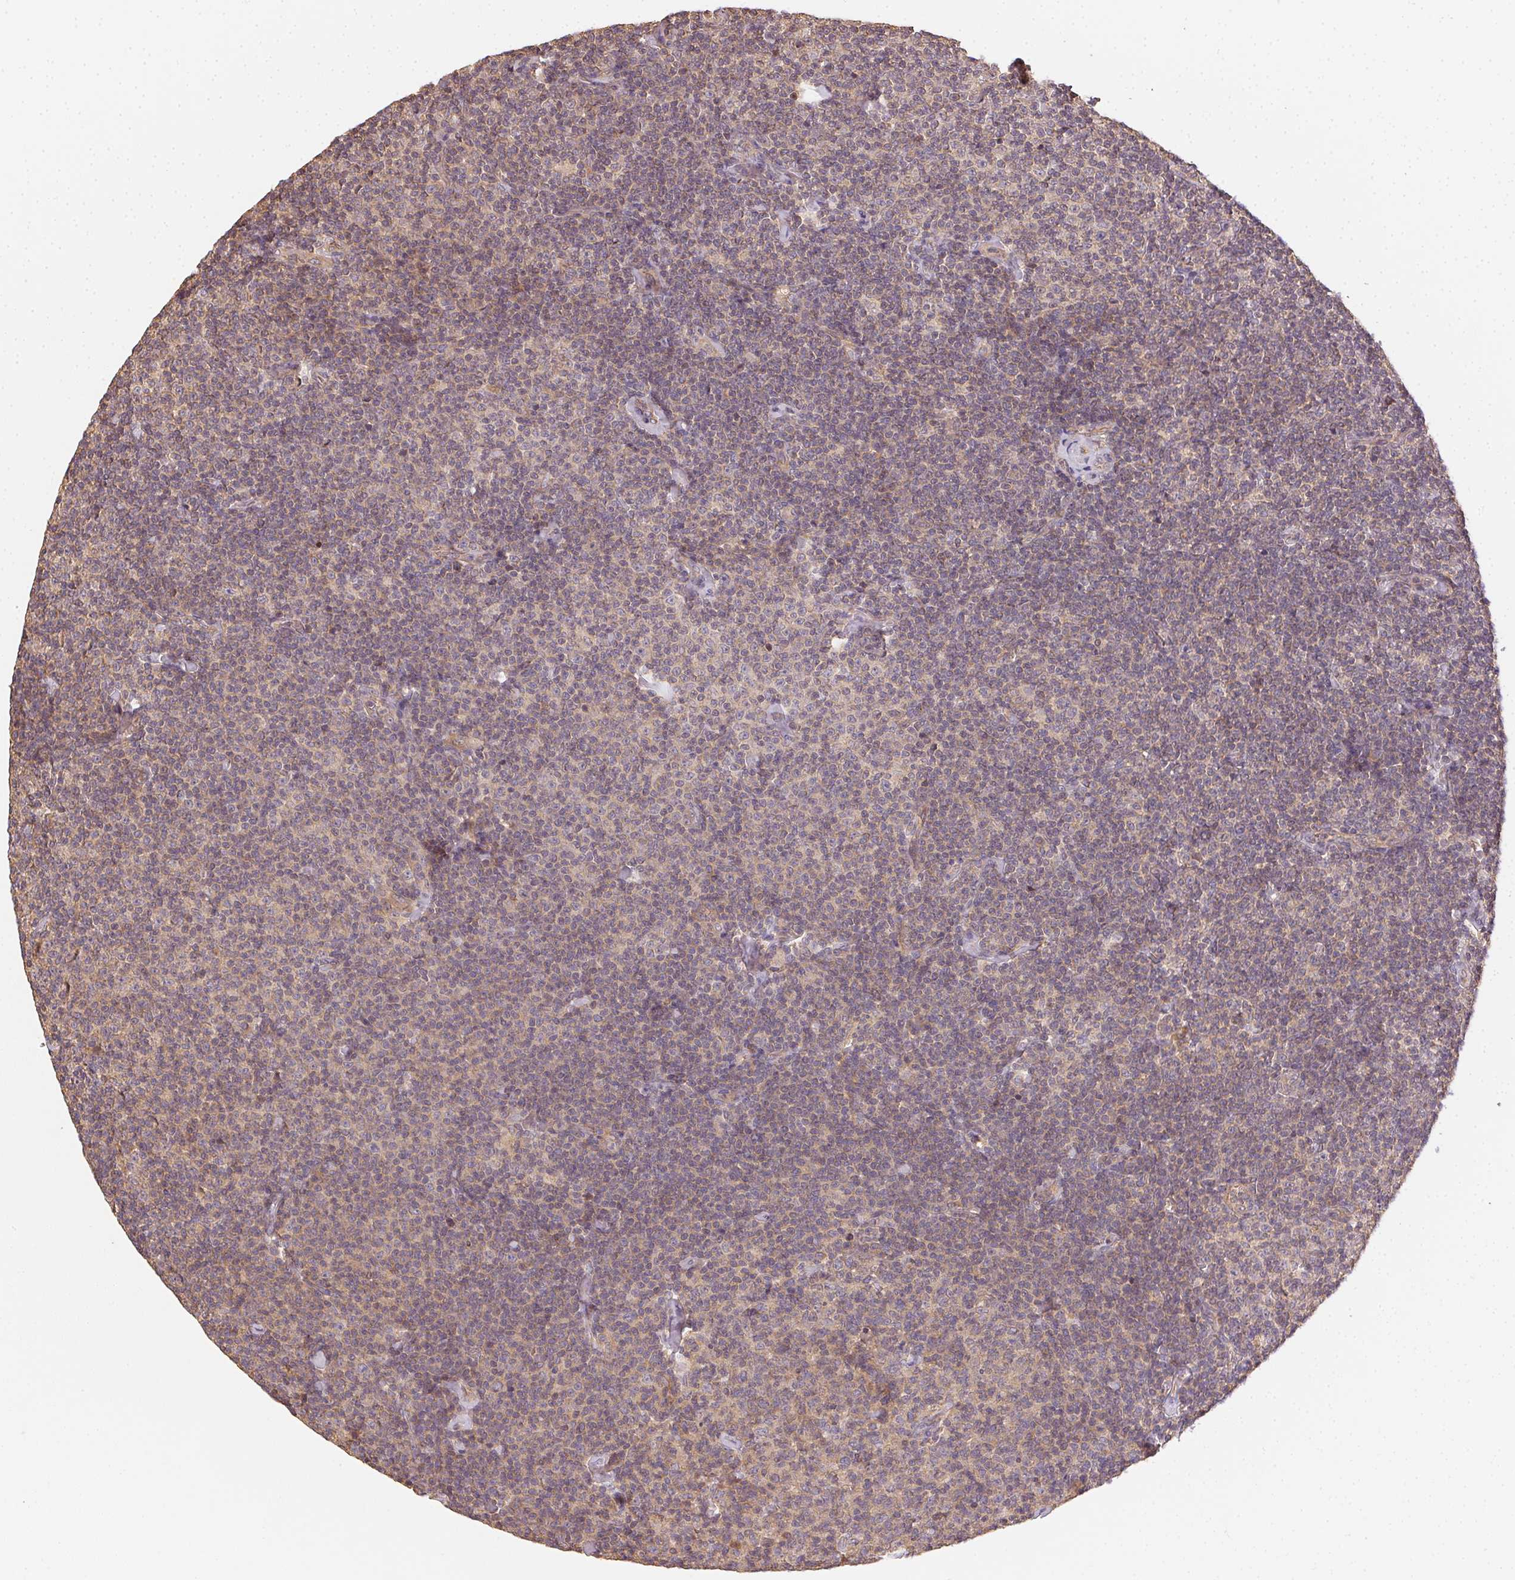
{"staining": {"intensity": "weak", "quantity": "<25%", "location": "cytoplasmic/membranous"}, "tissue": "lymphoma", "cell_type": "Tumor cells", "image_type": "cancer", "snomed": [{"axis": "morphology", "description": "Malignant lymphoma, non-Hodgkin's type, Low grade"}, {"axis": "topography", "description": "Lymph node"}], "caption": "Malignant lymphoma, non-Hodgkin's type (low-grade) was stained to show a protein in brown. There is no significant positivity in tumor cells.", "gene": "RALA", "patient": {"sex": "male", "age": 81}}